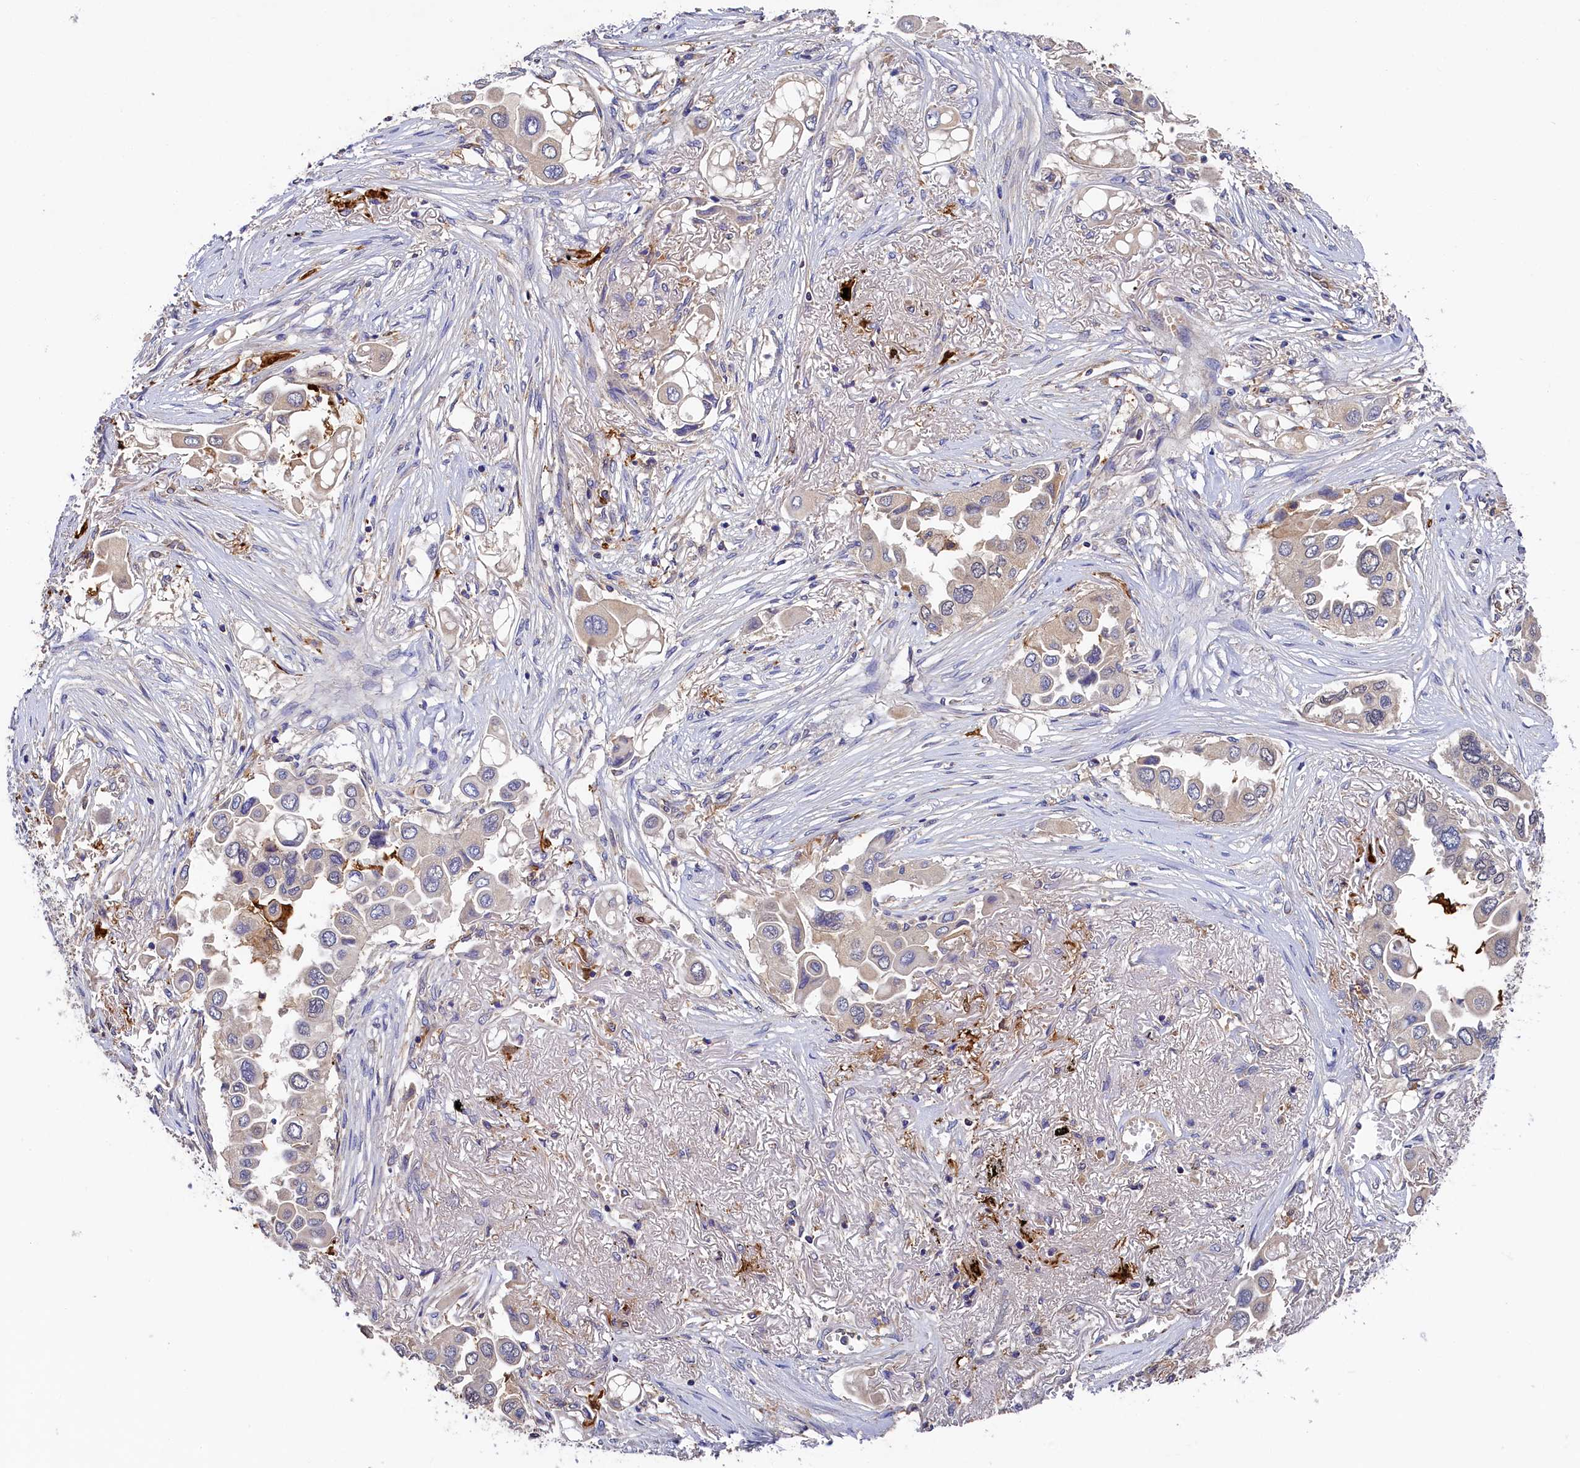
{"staining": {"intensity": "negative", "quantity": "none", "location": "none"}, "tissue": "lung cancer", "cell_type": "Tumor cells", "image_type": "cancer", "snomed": [{"axis": "morphology", "description": "Adenocarcinoma, NOS"}, {"axis": "topography", "description": "Lung"}], "caption": "High power microscopy micrograph of an immunohistochemistry (IHC) photomicrograph of adenocarcinoma (lung), revealing no significant expression in tumor cells.", "gene": "SEC31B", "patient": {"sex": "female", "age": 76}}